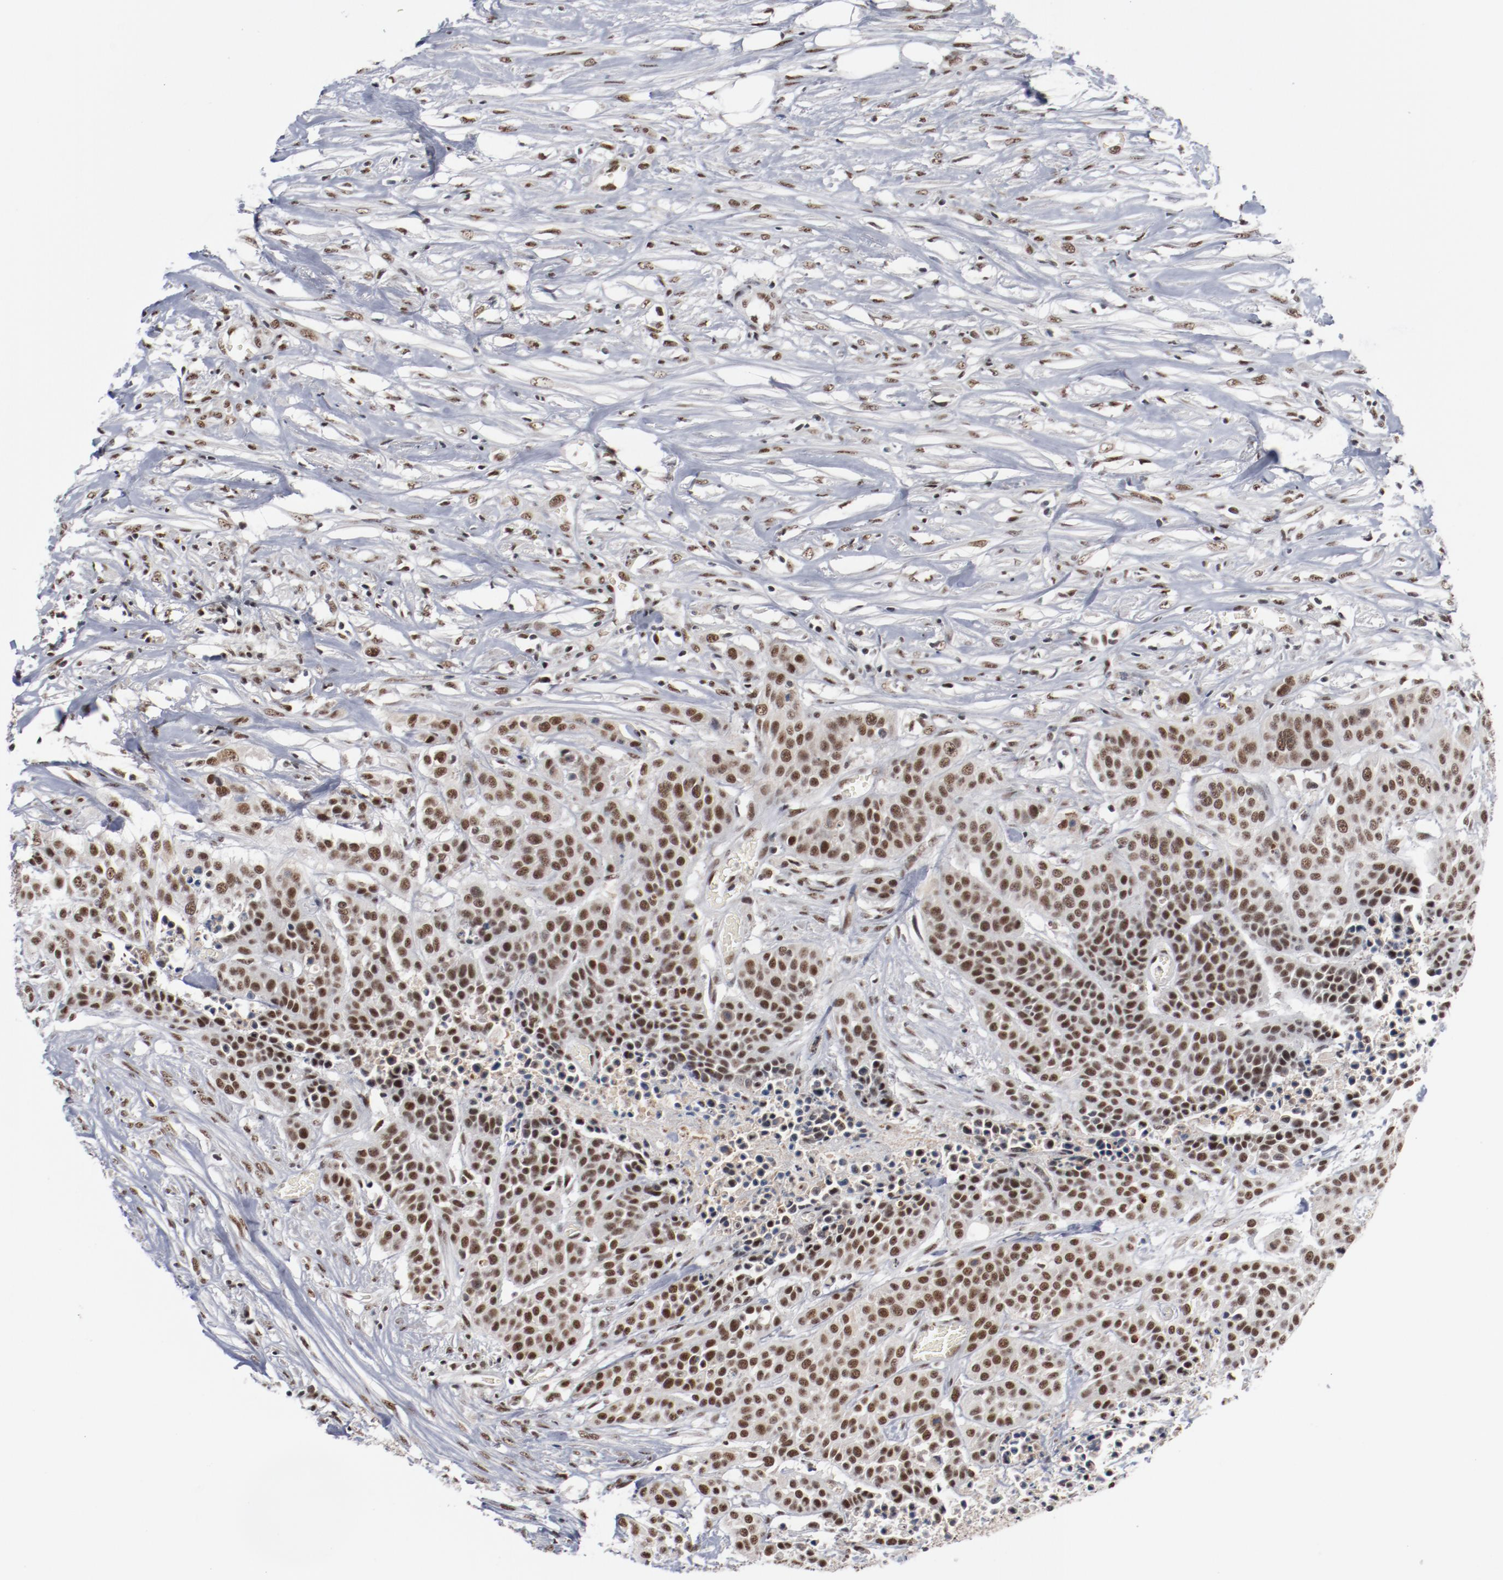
{"staining": {"intensity": "moderate", "quantity": ">75%", "location": "nuclear"}, "tissue": "urothelial cancer", "cell_type": "Tumor cells", "image_type": "cancer", "snomed": [{"axis": "morphology", "description": "Urothelial carcinoma, High grade"}, {"axis": "topography", "description": "Urinary bladder"}], "caption": "Immunohistochemistry of human high-grade urothelial carcinoma exhibits medium levels of moderate nuclear staining in approximately >75% of tumor cells.", "gene": "BUB3", "patient": {"sex": "male", "age": 74}}